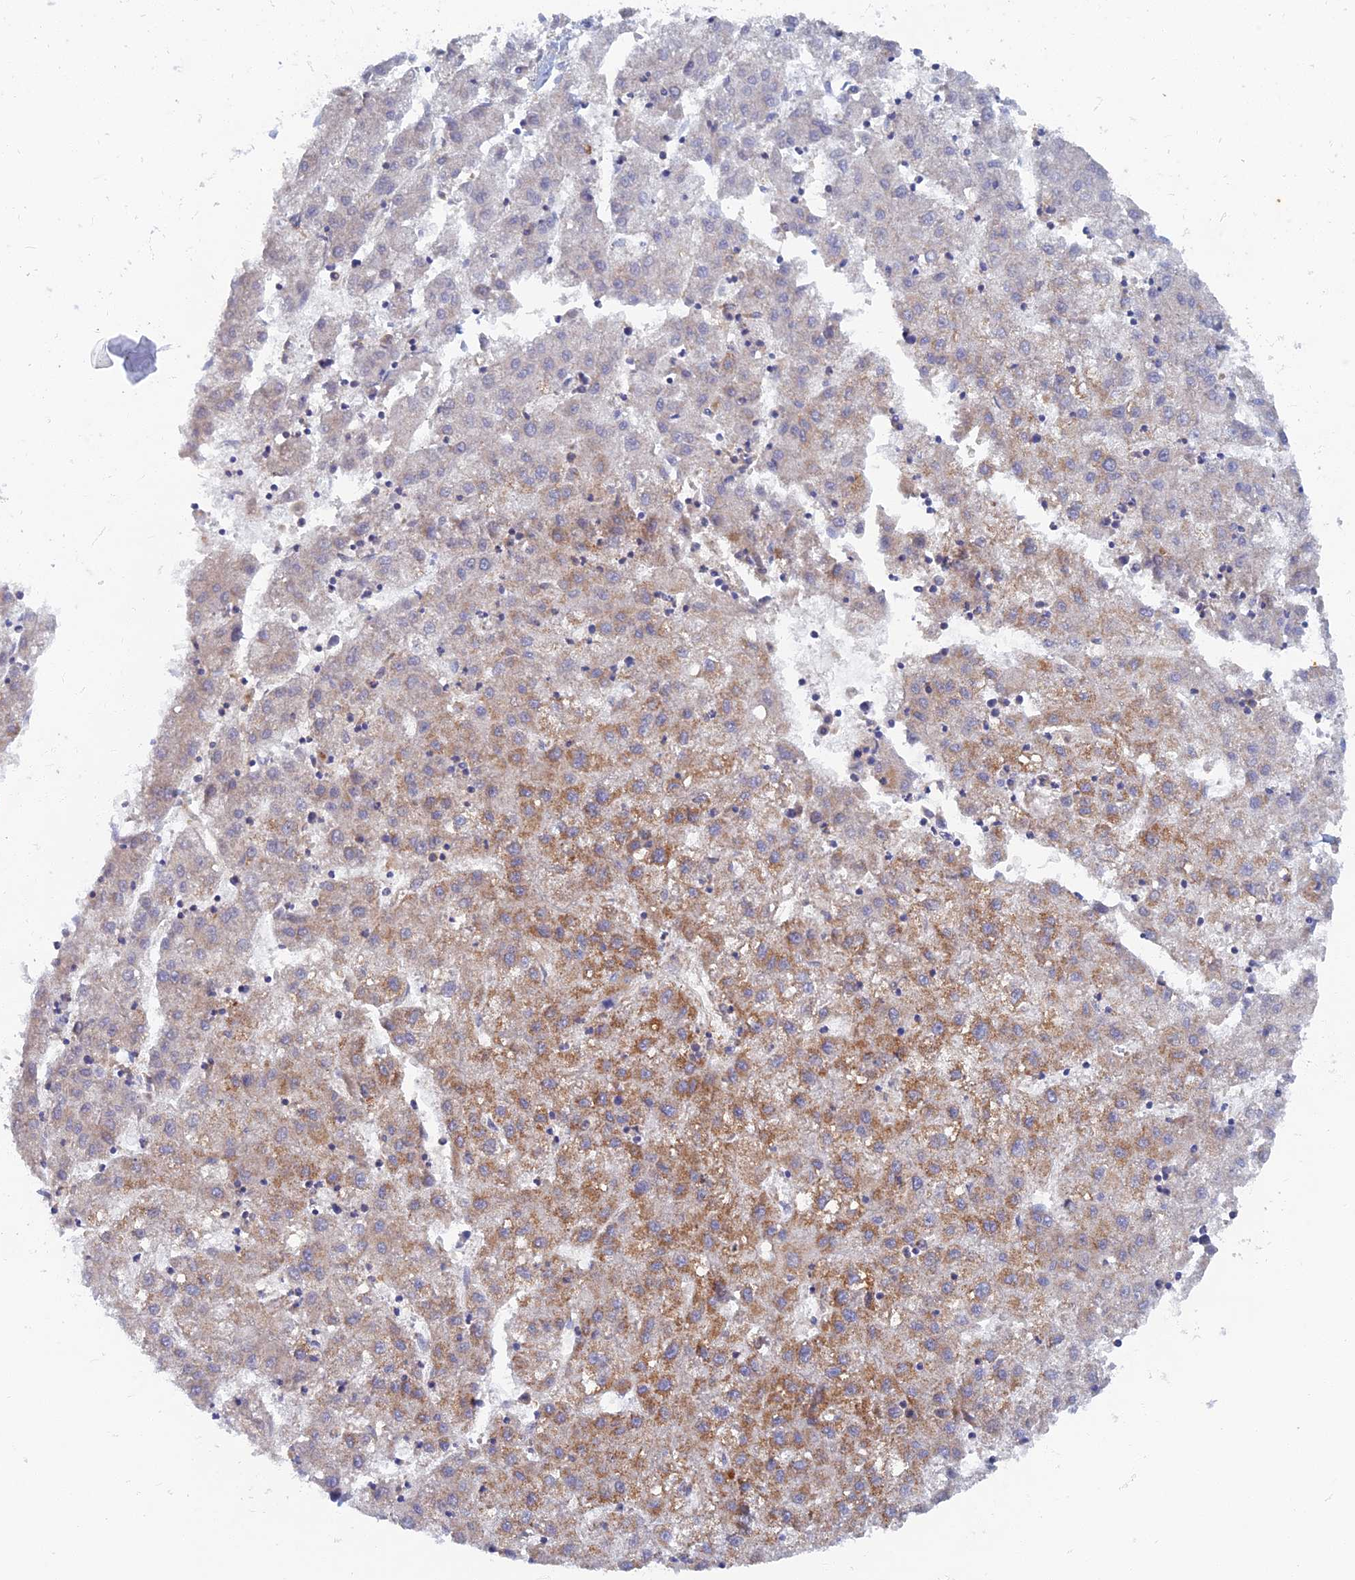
{"staining": {"intensity": "moderate", "quantity": "25%-75%", "location": "cytoplasmic/membranous"}, "tissue": "liver cancer", "cell_type": "Tumor cells", "image_type": "cancer", "snomed": [{"axis": "morphology", "description": "Carcinoma, Hepatocellular, NOS"}, {"axis": "topography", "description": "Liver"}], "caption": "Immunohistochemistry of liver hepatocellular carcinoma displays medium levels of moderate cytoplasmic/membranous staining in about 25%-75% of tumor cells.", "gene": "TMEM44", "patient": {"sex": "male", "age": 72}}